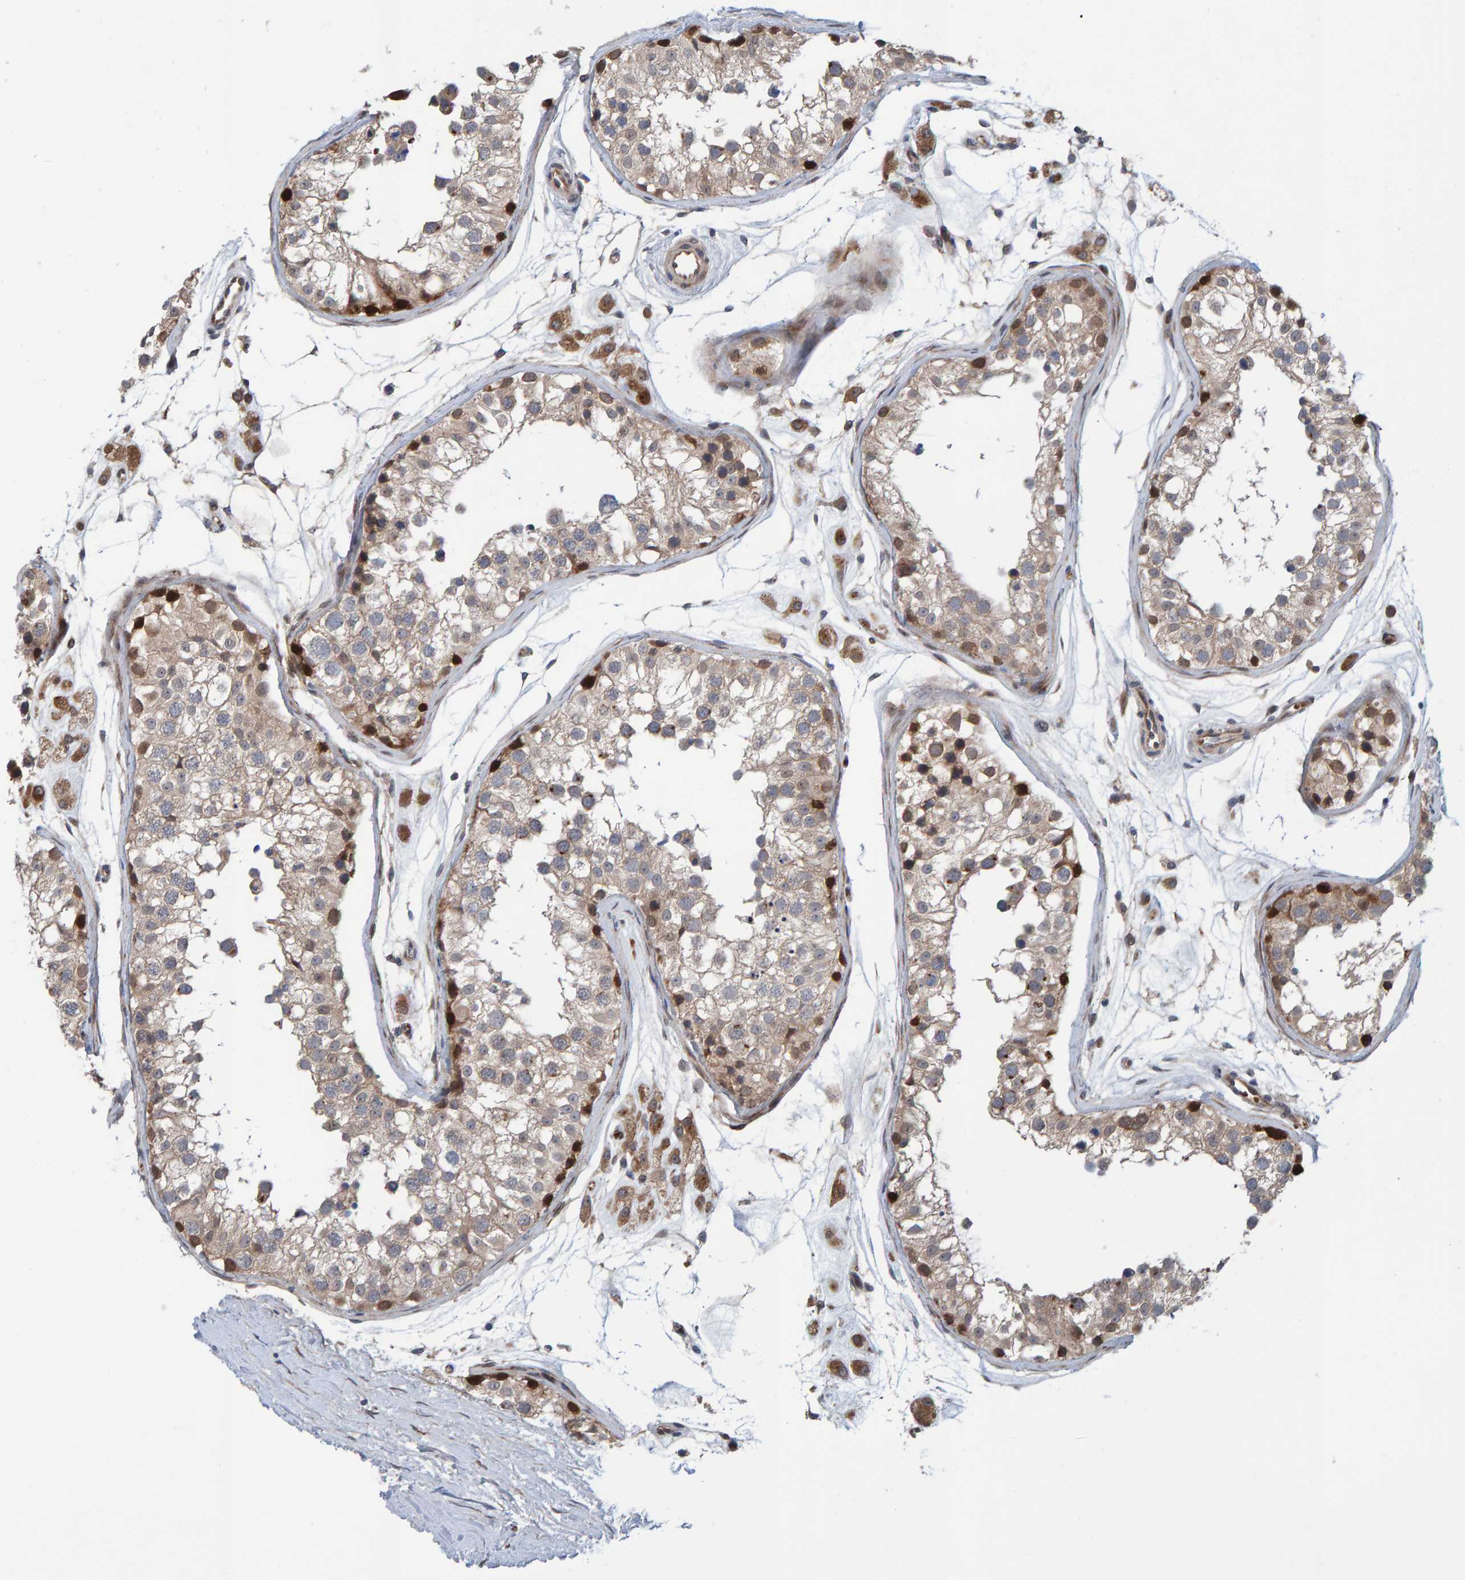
{"staining": {"intensity": "moderate", "quantity": "<25%", "location": "cytoplasmic/membranous"}, "tissue": "testis", "cell_type": "Cells in seminiferous ducts", "image_type": "normal", "snomed": [{"axis": "morphology", "description": "Normal tissue, NOS"}, {"axis": "morphology", "description": "Adenocarcinoma, metastatic, NOS"}, {"axis": "topography", "description": "Testis"}], "caption": "Immunohistochemistry (DAB (3,3'-diaminobenzidine)) staining of normal testis displays moderate cytoplasmic/membranous protein staining in approximately <25% of cells in seminiferous ducts. (Stains: DAB in brown, nuclei in blue, Microscopy: brightfield microscopy at high magnification).", "gene": "MFSD6L", "patient": {"sex": "male", "age": 26}}